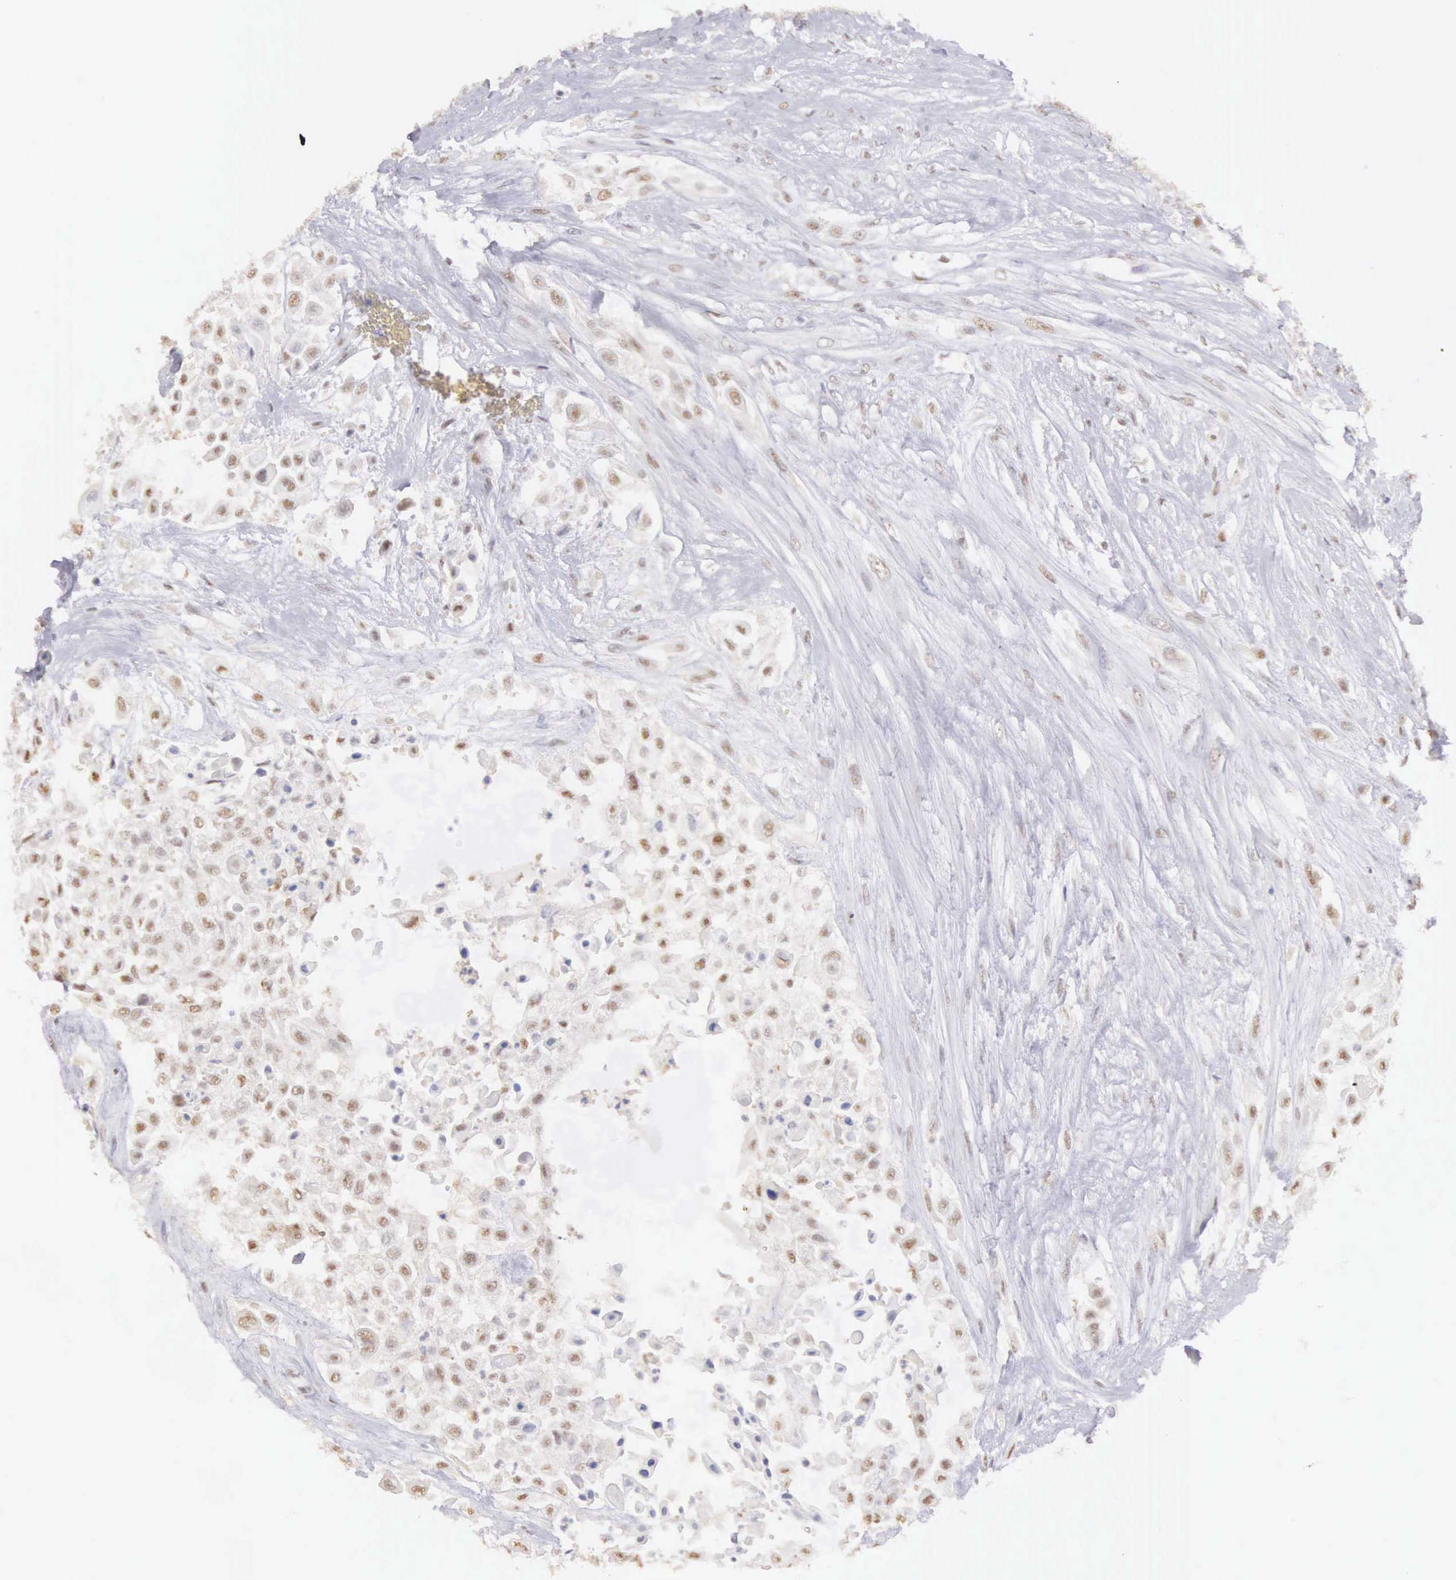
{"staining": {"intensity": "moderate", "quantity": "25%-75%", "location": "nuclear"}, "tissue": "urothelial cancer", "cell_type": "Tumor cells", "image_type": "cancer", "snomed": [{"axis": "morphology", "description": "Urothelial carcinoma, High grade"}, {"axis": "topography", "description": "Urinary bladder"}], "caption": "A photomicrograph of urothelial cancer stained for a protein shows moderate nuclear brown staining in tumor cells. The protein is stained brown, and the nuclei are stained in blue (DAB IHC with brightfield microscopy, high magnification).", "gene": "UBA1", "patient": {"sex": "male", "age": 57}}